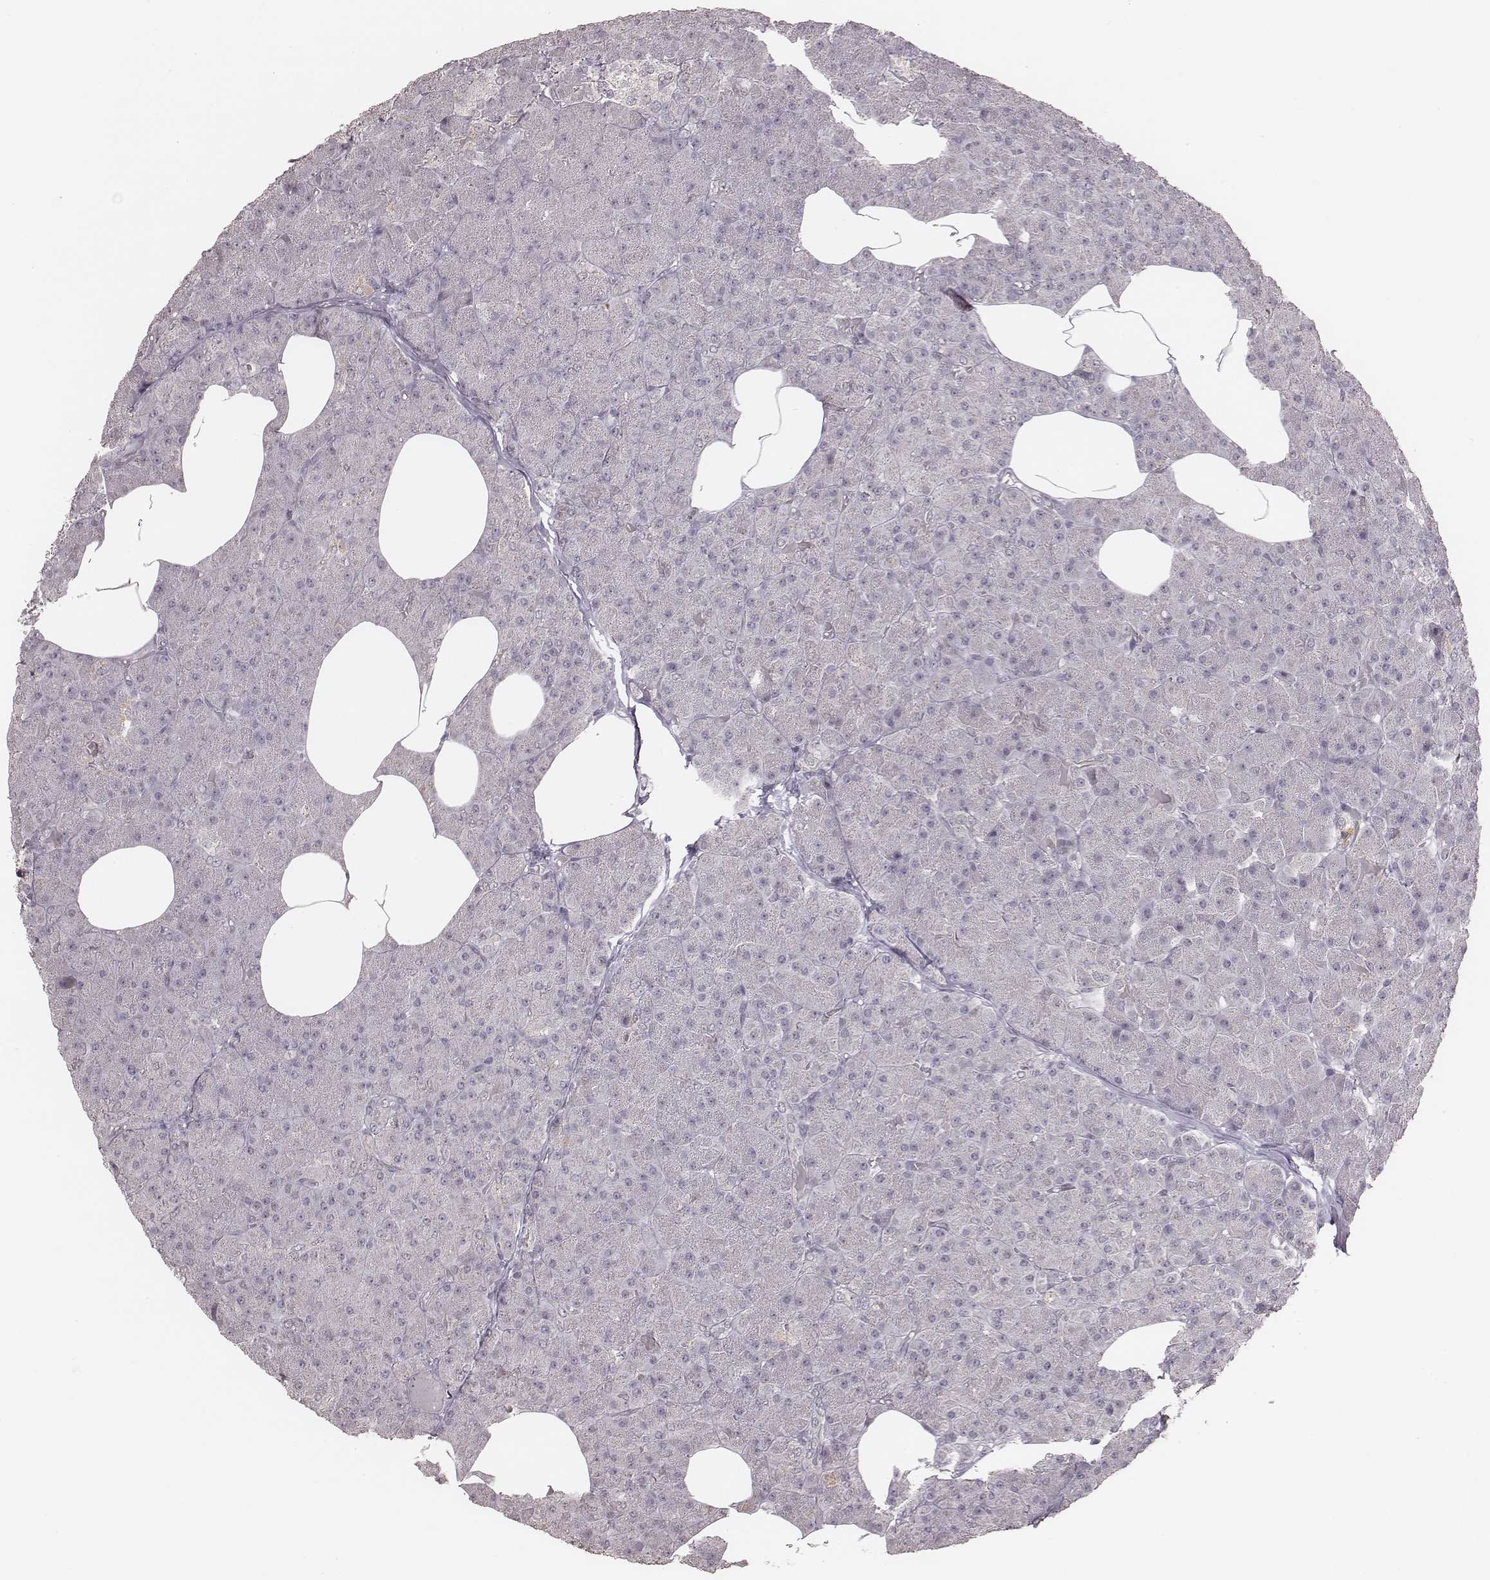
{"staining": {"intensity": "negative", "quantity": "none", "location": "none"}, "tissue": "pancreas", "cell_type": "Exocrine glandular cells", "image_type": "normal", "snomed": [{"axis": "morphology", "description": "Normal tissue, NOS"}, {"axis": "topography", "description": "Pancreas"}], "caption": "Photomicrograph shows no significant protein expression in exocrine glandular cells of benign pancreas.", "gene": "SLC7A4", "patient": {"sex": "female", "age": 45}}